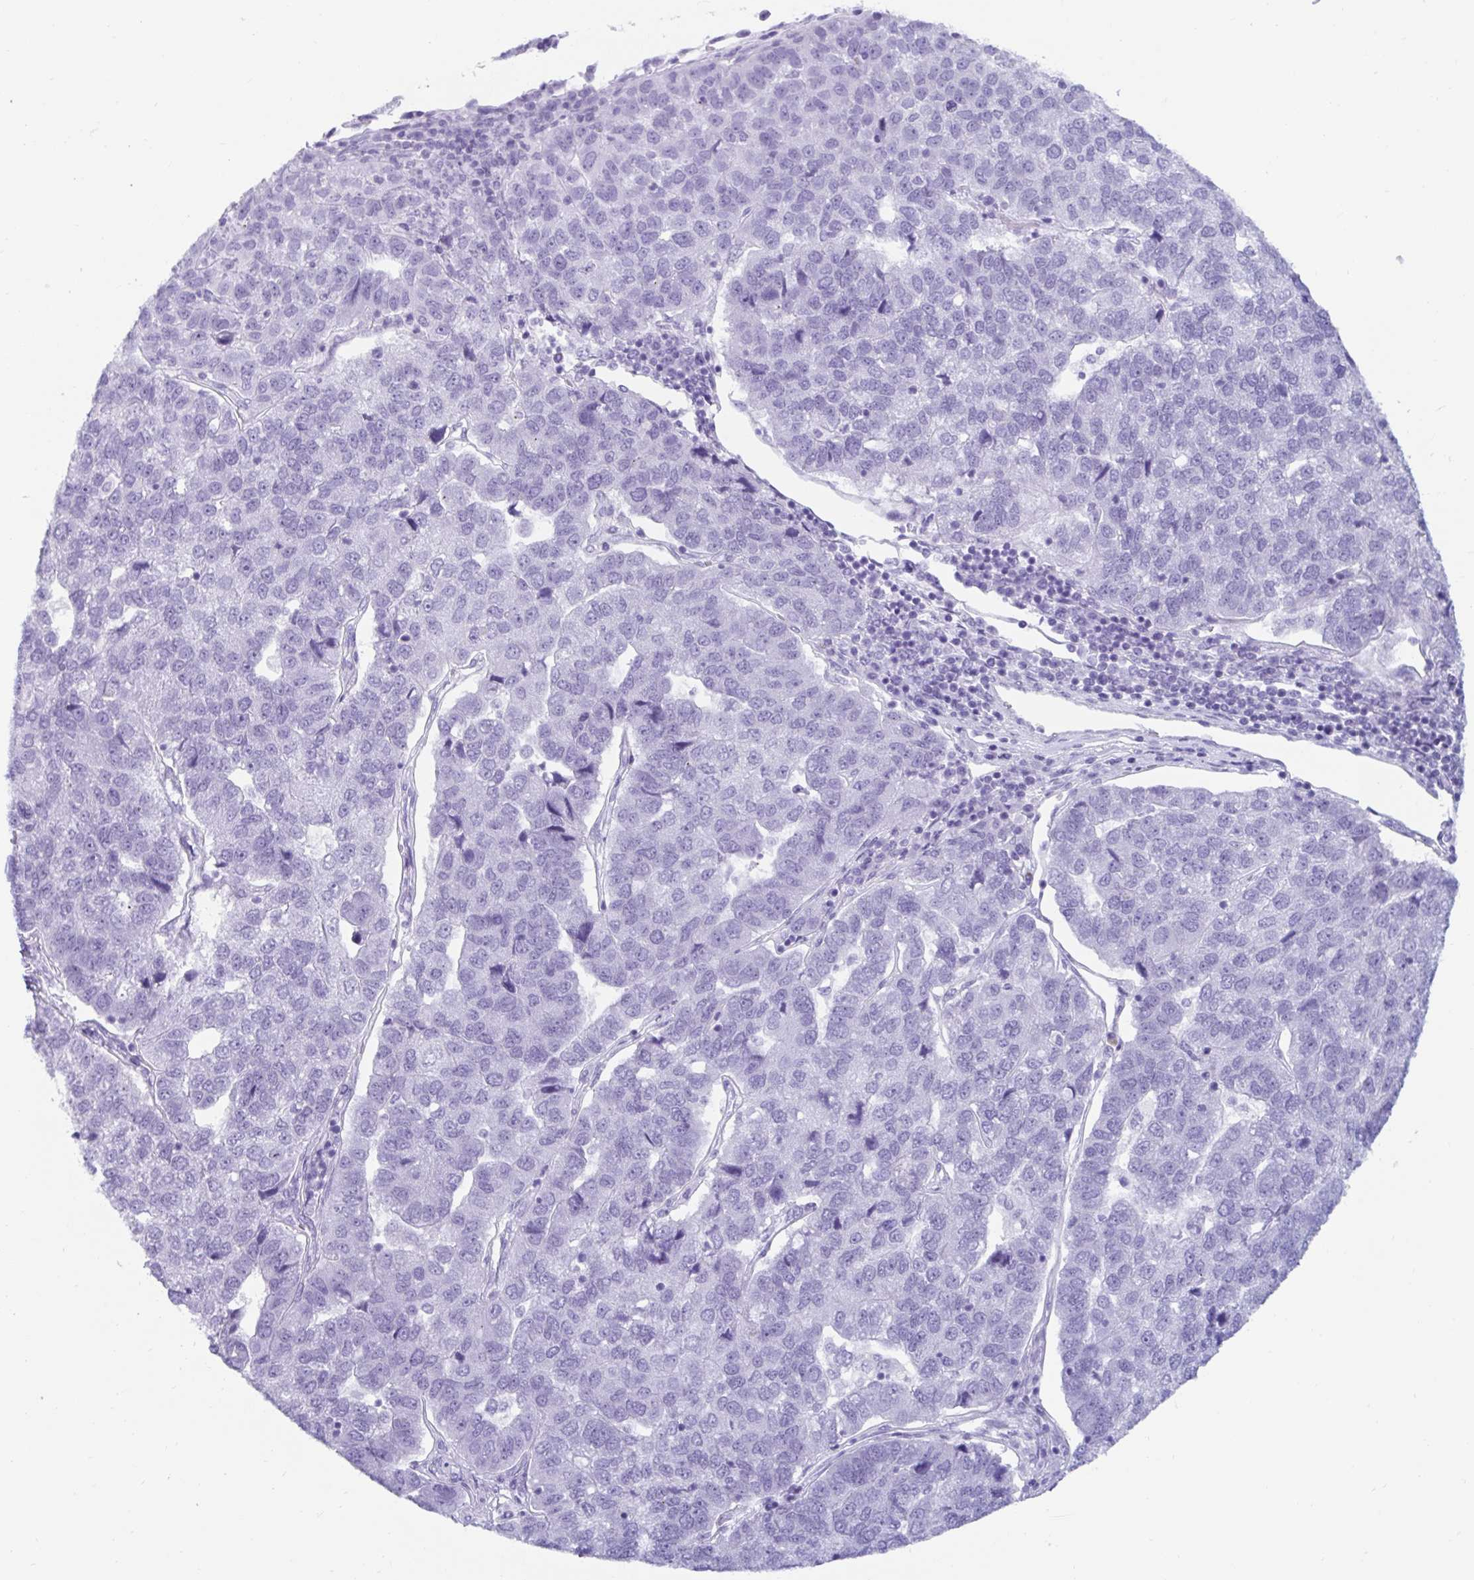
{"staining": {"intensity": "negative", "quantity": "none", "location": "none"}, "tissue": "pancreatic cancer", "cell_type": "Tumor cells", "image_type": "cancer", "snomed": [{"axis": "morphology", "description": "Adenocarcinoma, NOS"}, {"axis": "topography", "description": "Pancreas"}], "caption": "The micrograph reveals no staining of tumor cells in pancreatic cancer (adenocarcinoma).", "gene": "GKN2", "patient": {"sex": "female", "age": 61}}